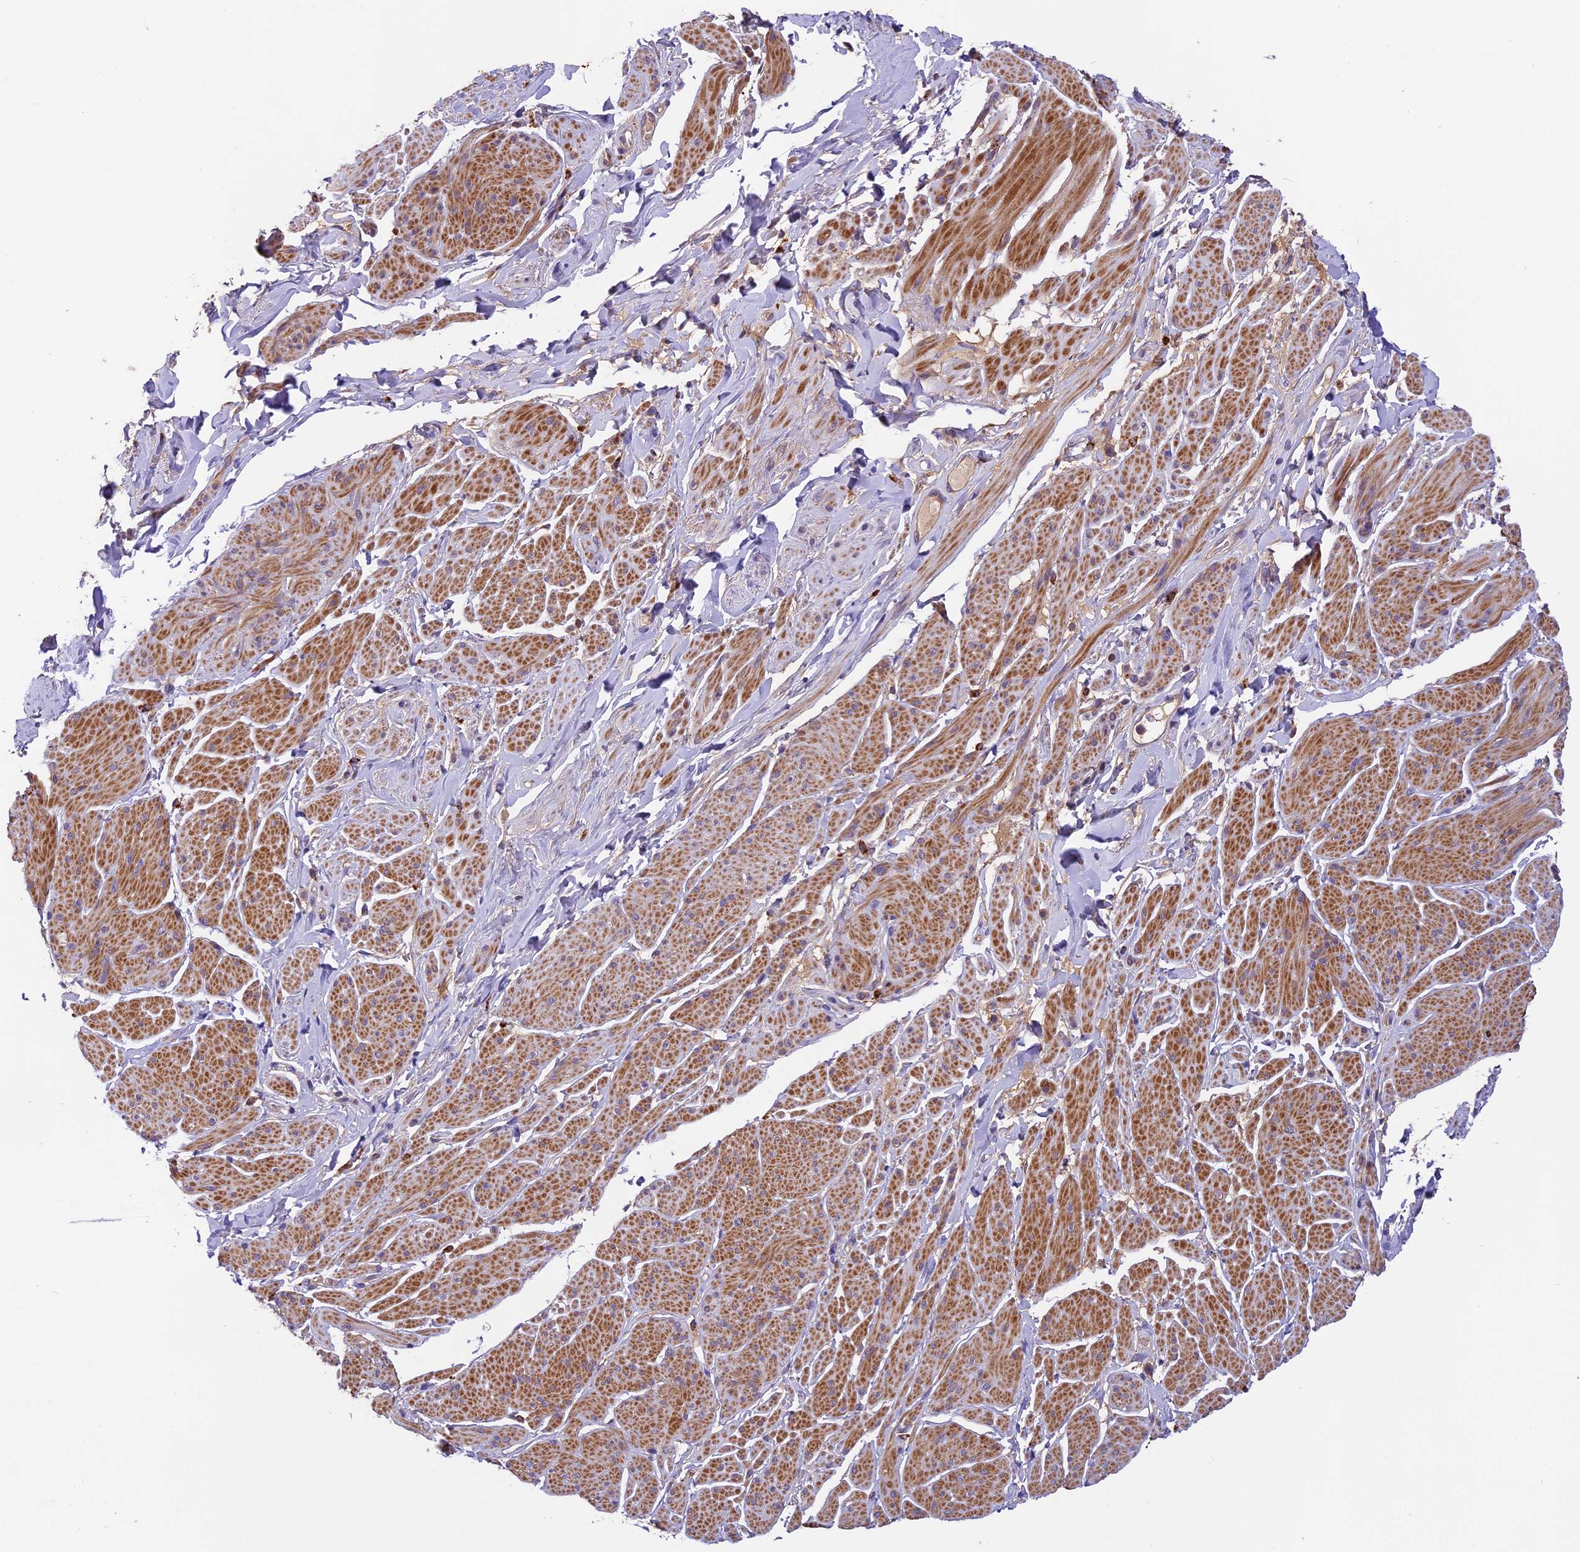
{"staining": {"intensity": "moderate", "quantity": ">75%", "location": "cytoplasmic/membranous"}, "tissue": "smooth muscle", "cell_type": "Smooth muscle cells", "image_type": "normal", "snomed": [{"axis": "morphology", "description": "Normal tissue, NOS"}, {"axis": "topography", "description": "Smooth muscle"}, {"axis": "topography", "description": "Peripheral nerve tissue"}], "caption": "Immunohistochemistry (IHC) of normal human smooth muscle demonstrates medium levels of moderate cytoplasmic/membranous staining in approximately >75% of smooth muscle cells. (Stains: DAB (3,3'-diaminobenzidine) in brown, nuclei in blue, Microscopy: brightfield microscopy at high magnification).", "gene": "COPE", "patient": {"sex": "male", "age": 69}}